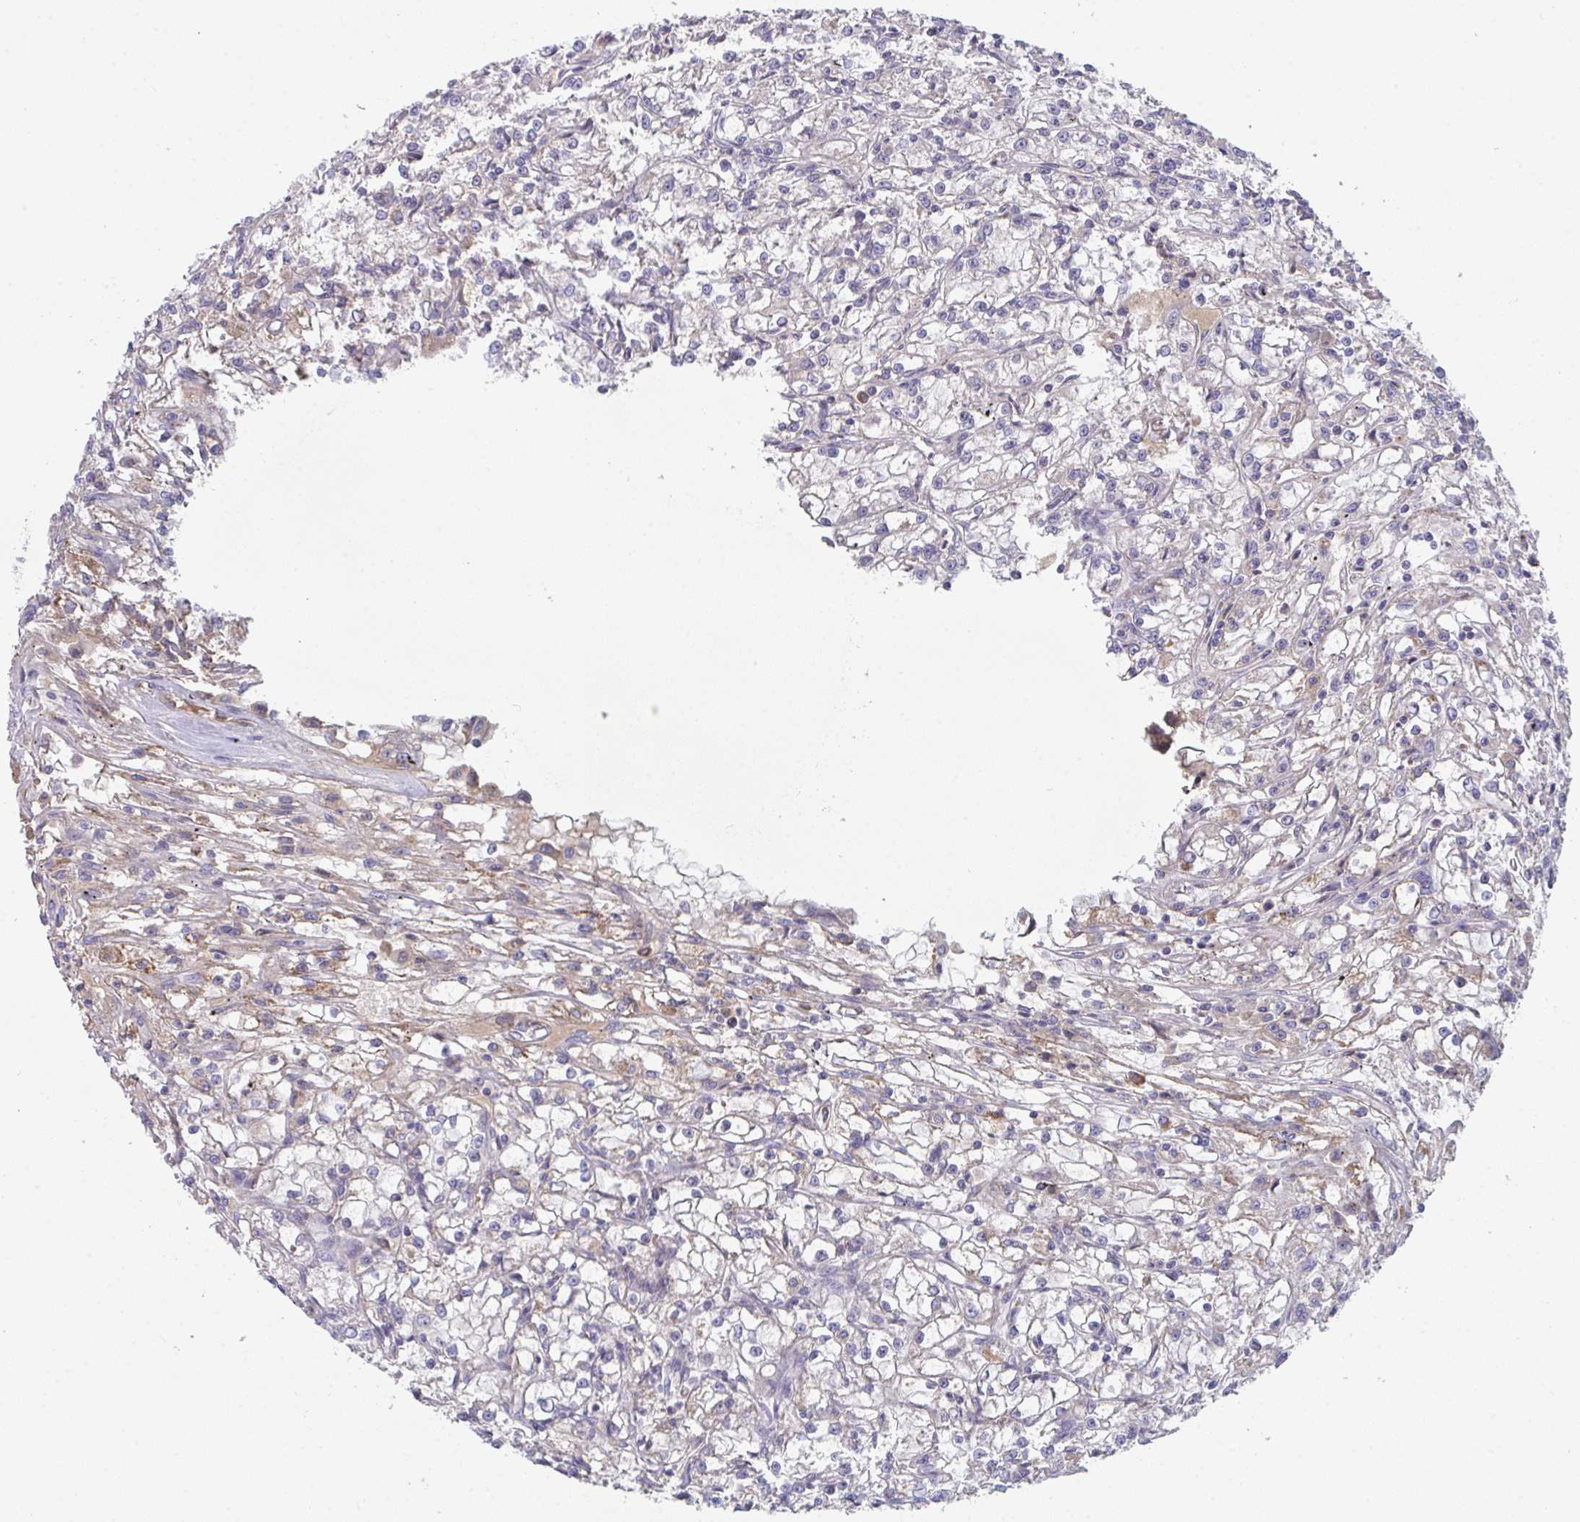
{"staining": {"intensity": "negative", "quantity": "none", "location": "none"}, "tissue": "renal cancer", "cell_type": "Tumor cells", "image_type": "cancer", "snomed": [{"axis": "morphology", "description": "Adenocarcinoma, NOS"}, {"axis": "topography", "description": "Kidney"}], "caption": "Histopathology image shows no significant protein staining in tumor cells of renal cancer (adenocarcinoma).", "gene": "HGFAC", "patient": {"sex": "female", "age": 59}}